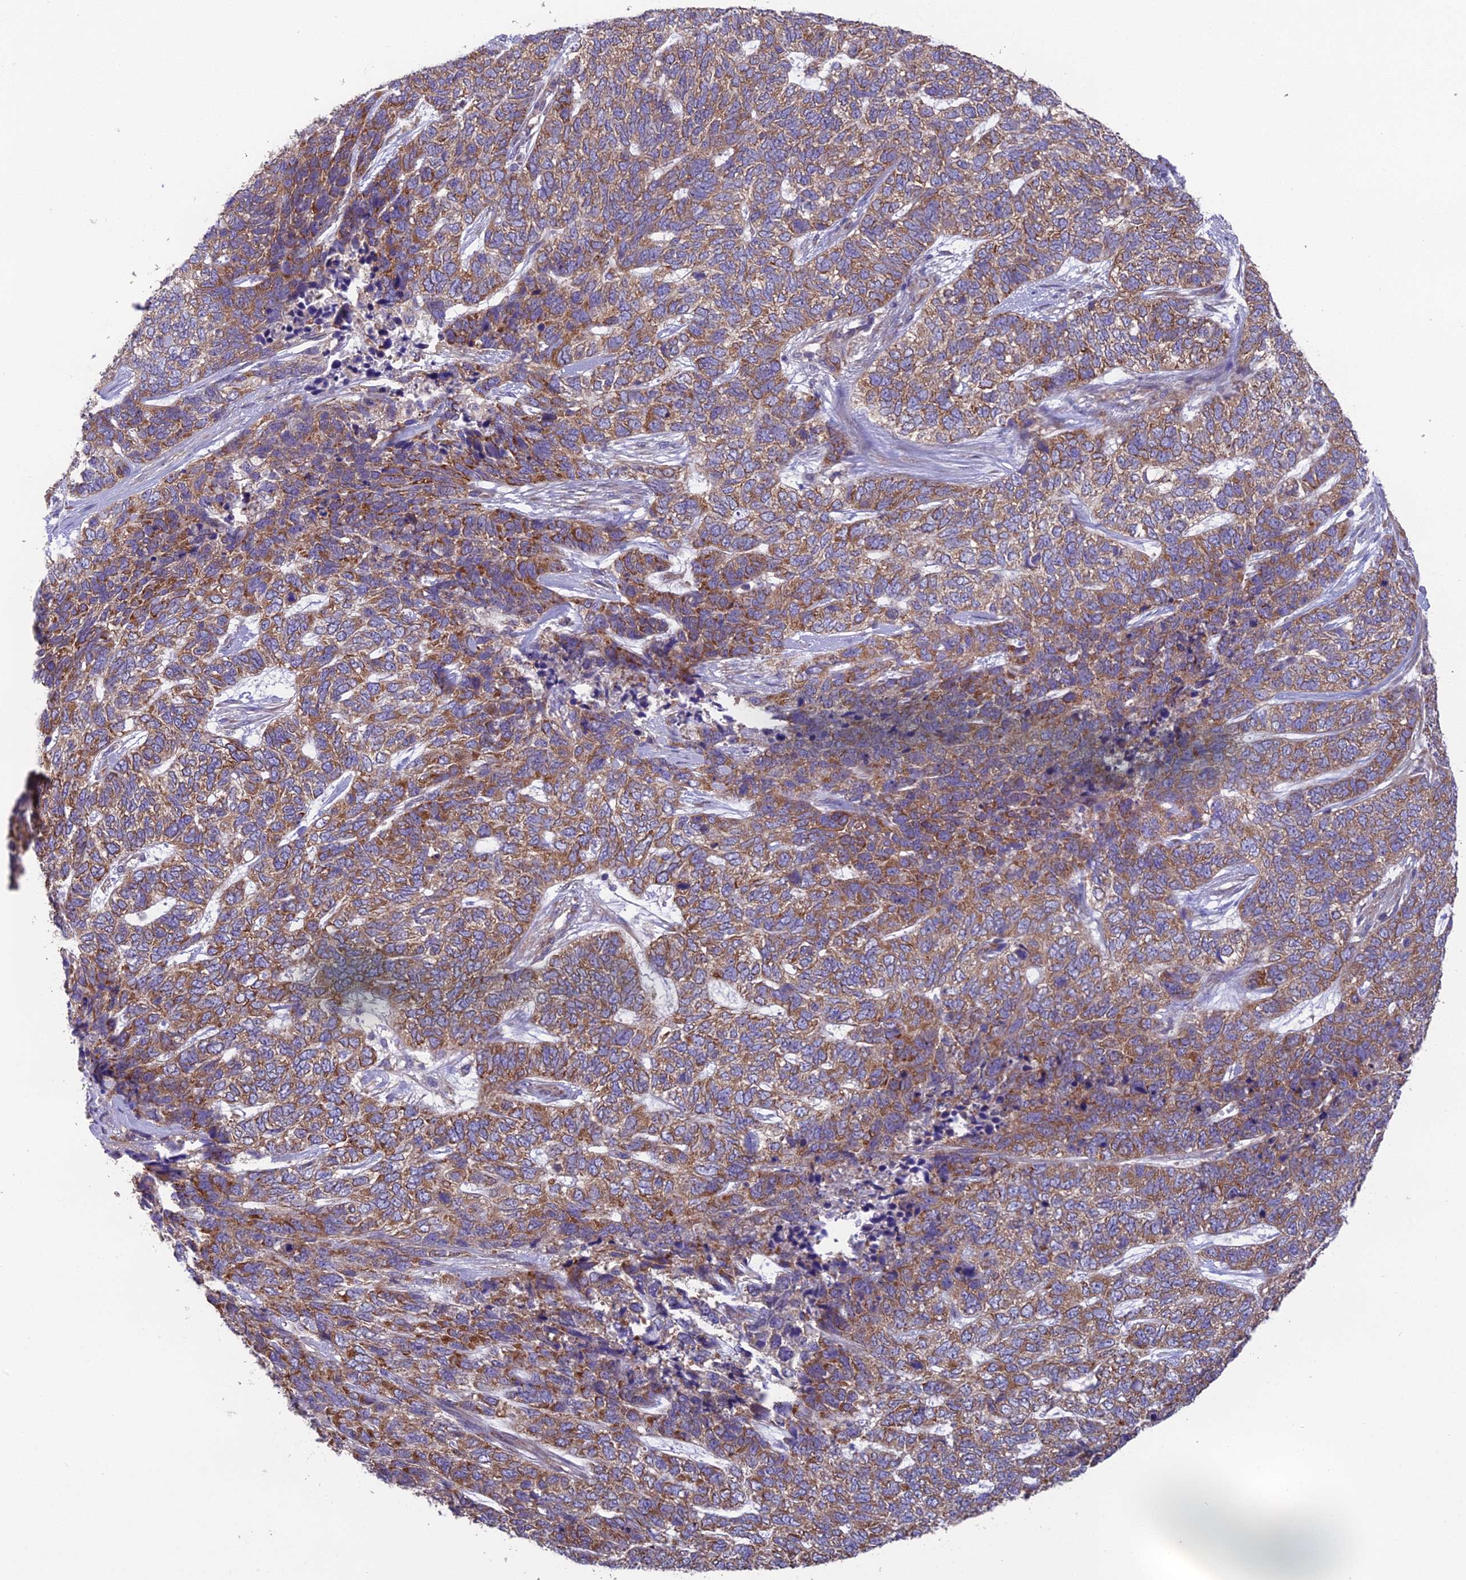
{"staining": {"intensity": "moderate", "quantity": ">75%", "location": "cytoplasmic/membranous"}, "tissue": "skin cancer", "cell_type": "Tumor cells", "image_type": "cancer", "snomed": [{"axis": "morphology", "description": "Basal cell carcinoma"}, {"axis": "topography", "description": "Skin"}], "caption": "Skin basal cell carcinoma tissue exhibits moderate cytoplasmic/membranous staining in about >75% of tumor cells Using DAB (3,3'-diaminobenzidine) (brown) and hematoxylin (blue) stains, captured at high magnification using brightfield microscopy.", "gene": "BLOC1S4", "patient": {"sex": "female", "age": 65}}